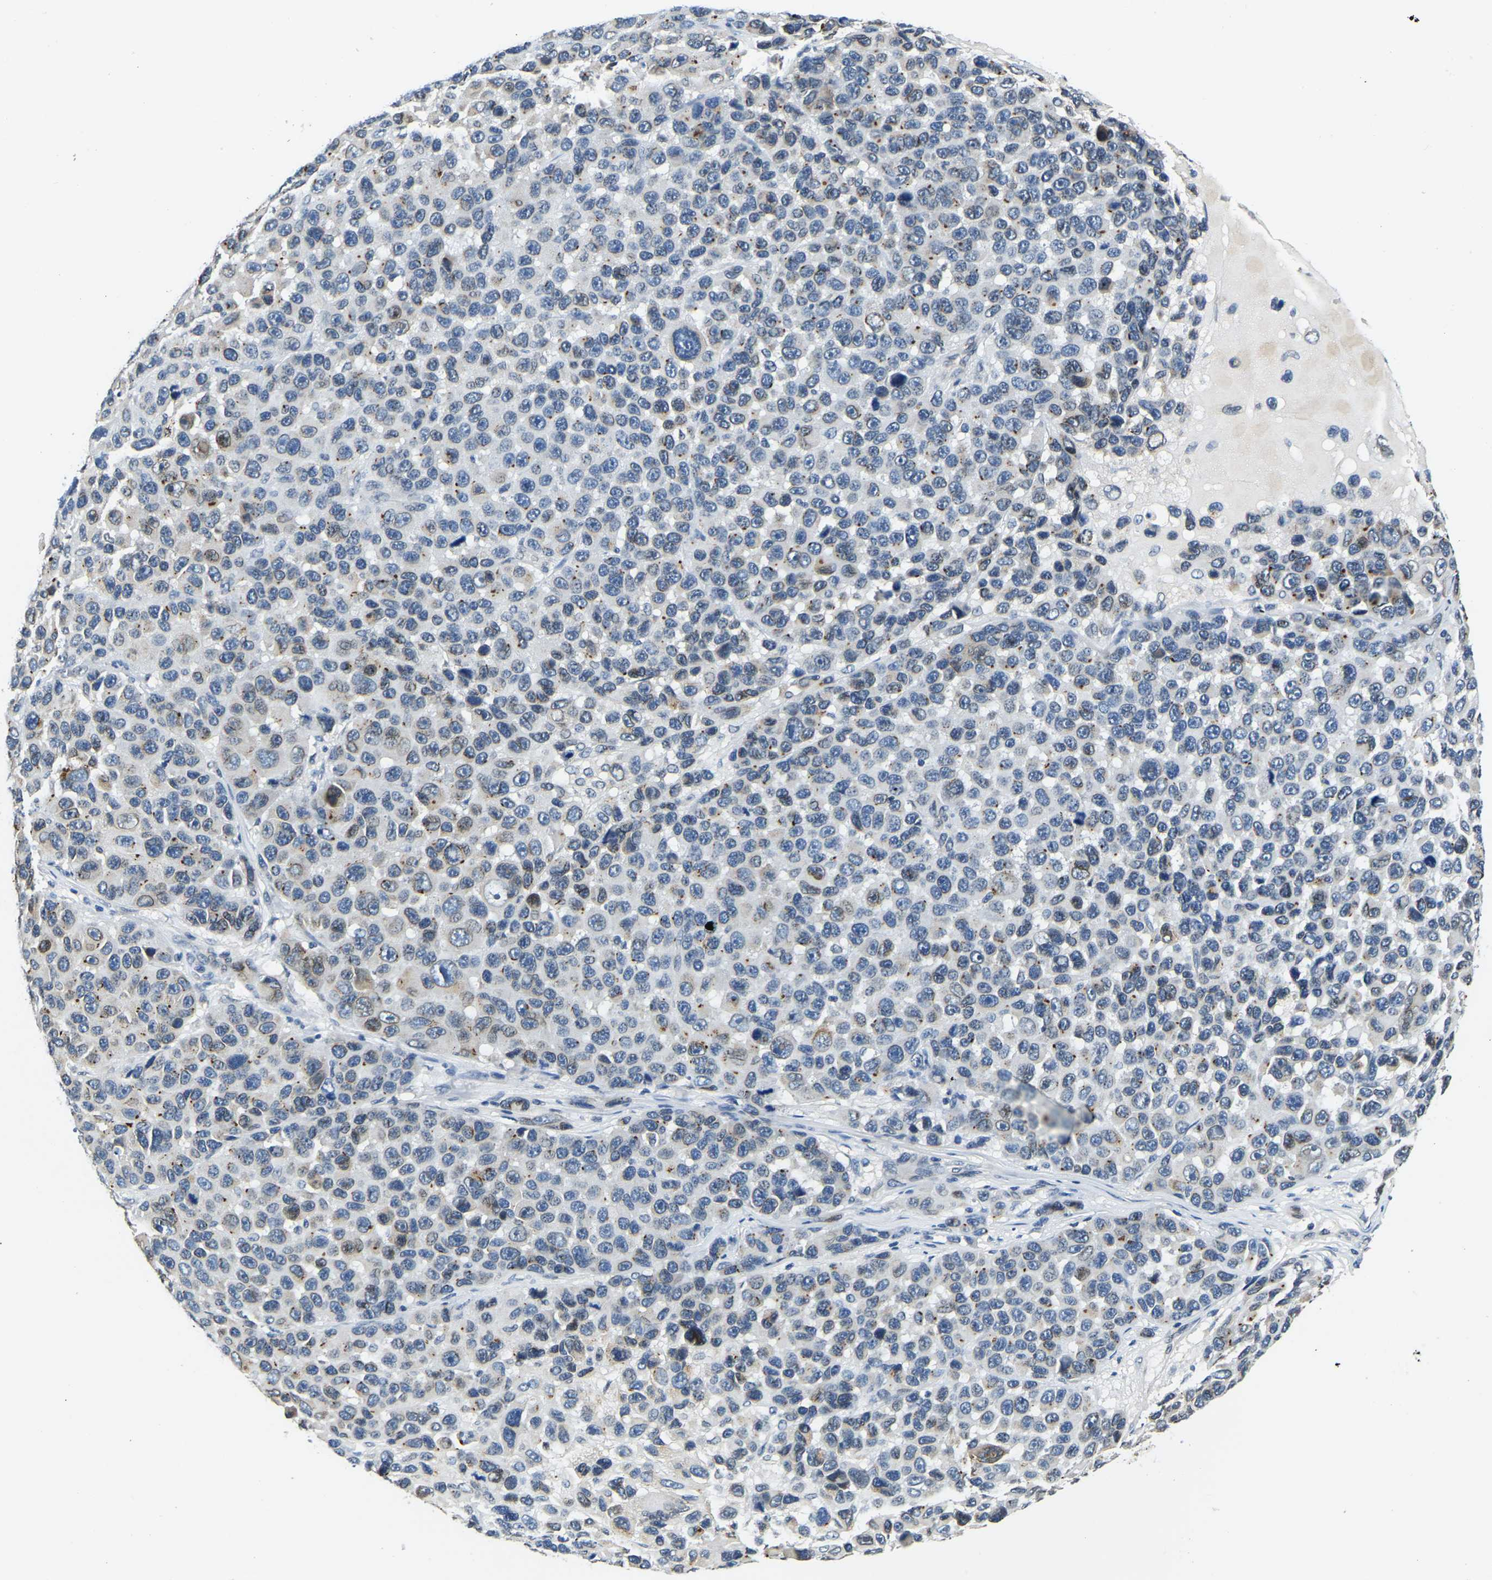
{"staining": {"intensity": "weak", "quantity": "25%-75%", "location": "cytoplasmic/membranous,nuclear"}, "tissue": "melanoma", "cell_type": "Tumor cells", "image_type": "cancer", "snomed": [{"axis": "morphology", "description": "Malignant melanoma, NOS"}, {"axis": "topography", "description": "Skin"}], "caption": "A low amount of weak cytoplasmic/membranous and nuclear expression is seen in approximately 25%-75% of tumor cells in malignant melanoma tissue. (brown staining indicates protein expression, while blue staining denotes nuclei).", "gene": "RANBP2", "patient": {"sex": "male", "age": 53}}